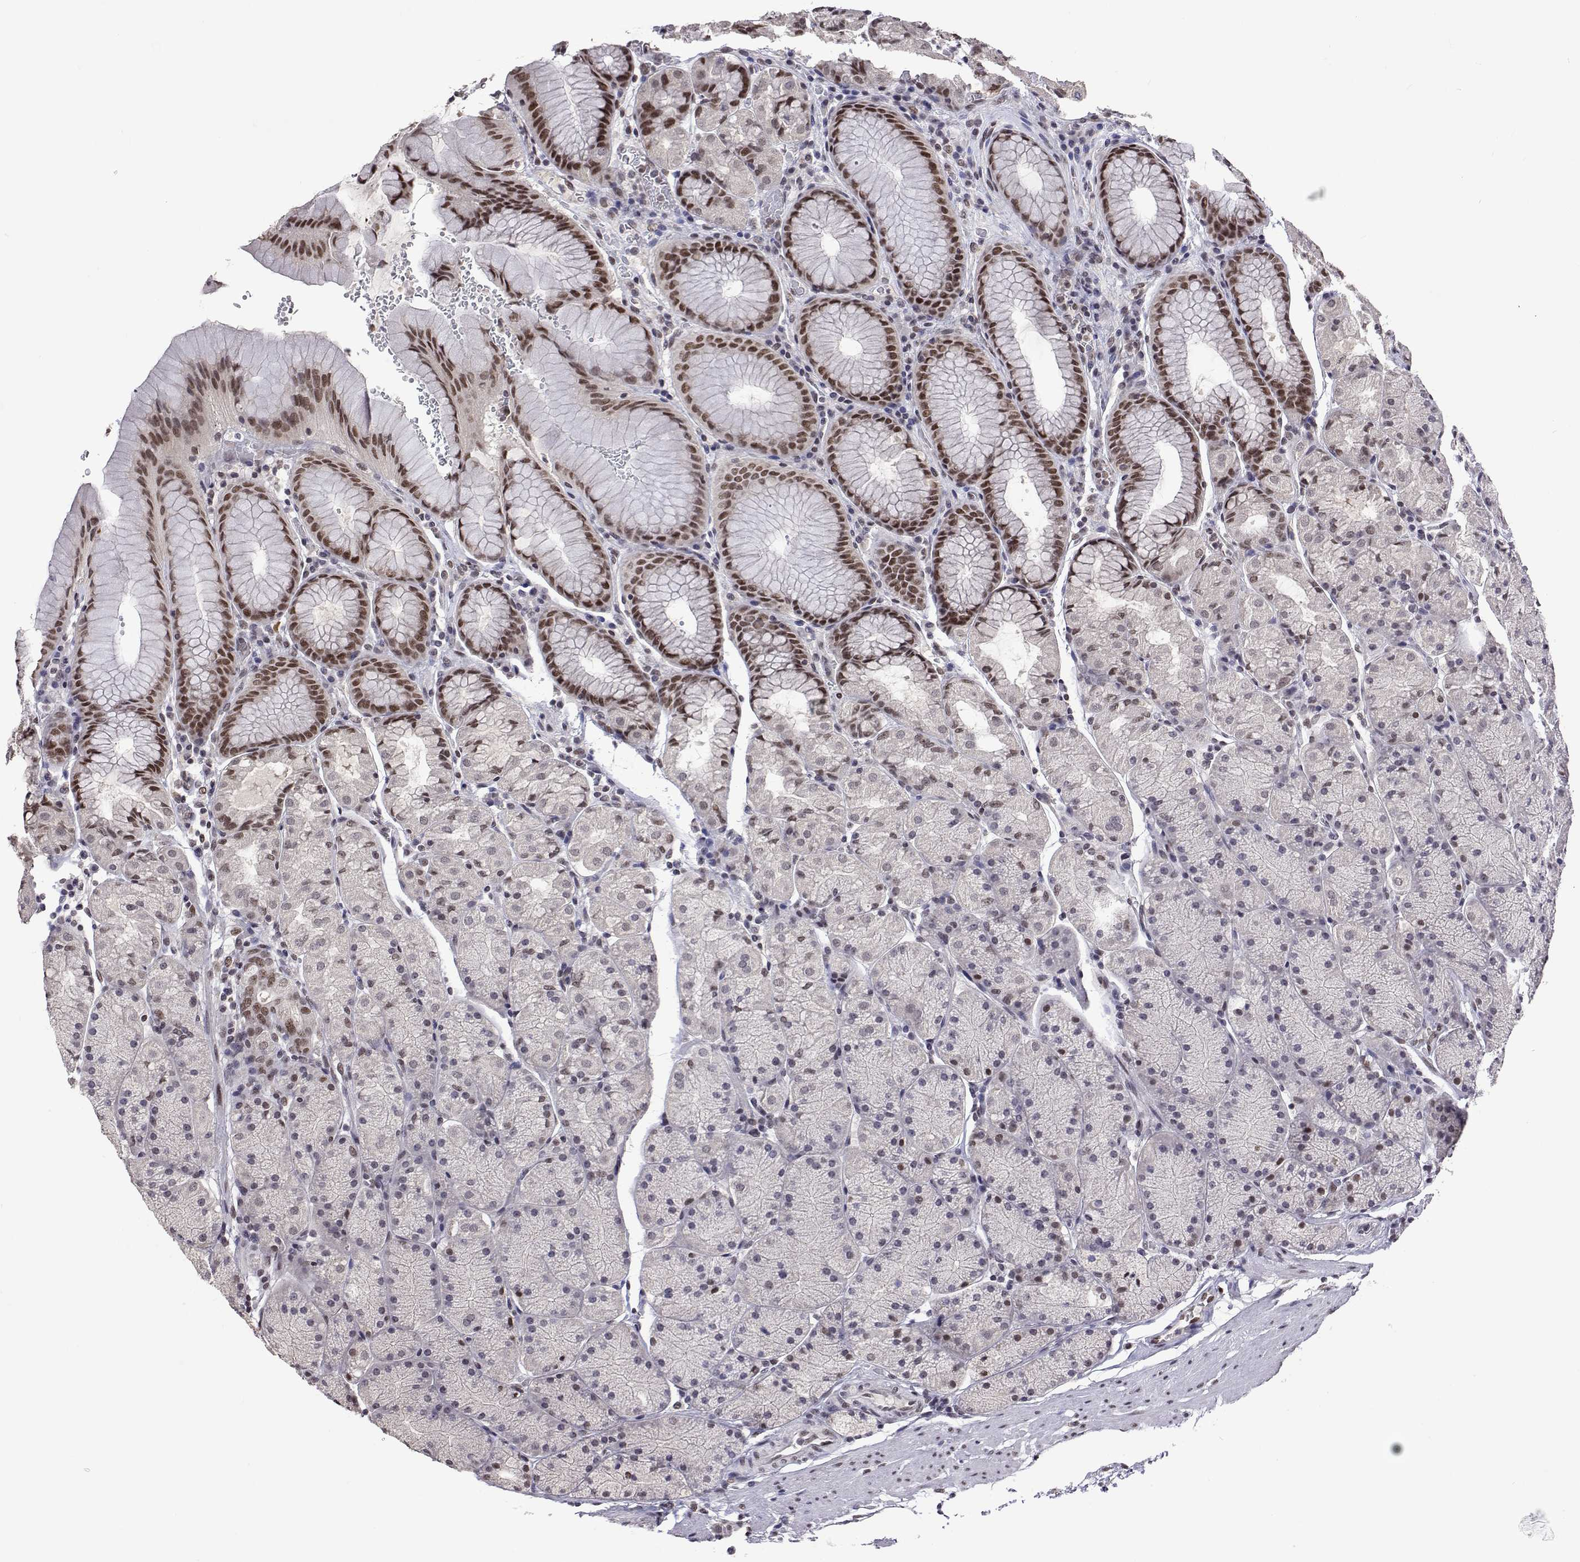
{"staining": {"intensity": "moderate", "quantity": "25%-75%", "location": "nuclear"}, "tissue": "stomach", "cell_type": "Glandular cells", "image_type": "normal", "snomed": [{"axis": "morphology", "description": "Normal tissue, NOS"}, {"axis": "topography", "description": "Stomach, upper"}, {"axis": "topography", "description": "Stomach"}], "caption": "A micrograph showing moderate nuclear positivity in approximately 25%-75% of glandular cells in normal stomach, as visualized by brown immunohistochemical staining.", "gene": "HNRNPA0", "patient": {"sex": "male", "age": 76}}